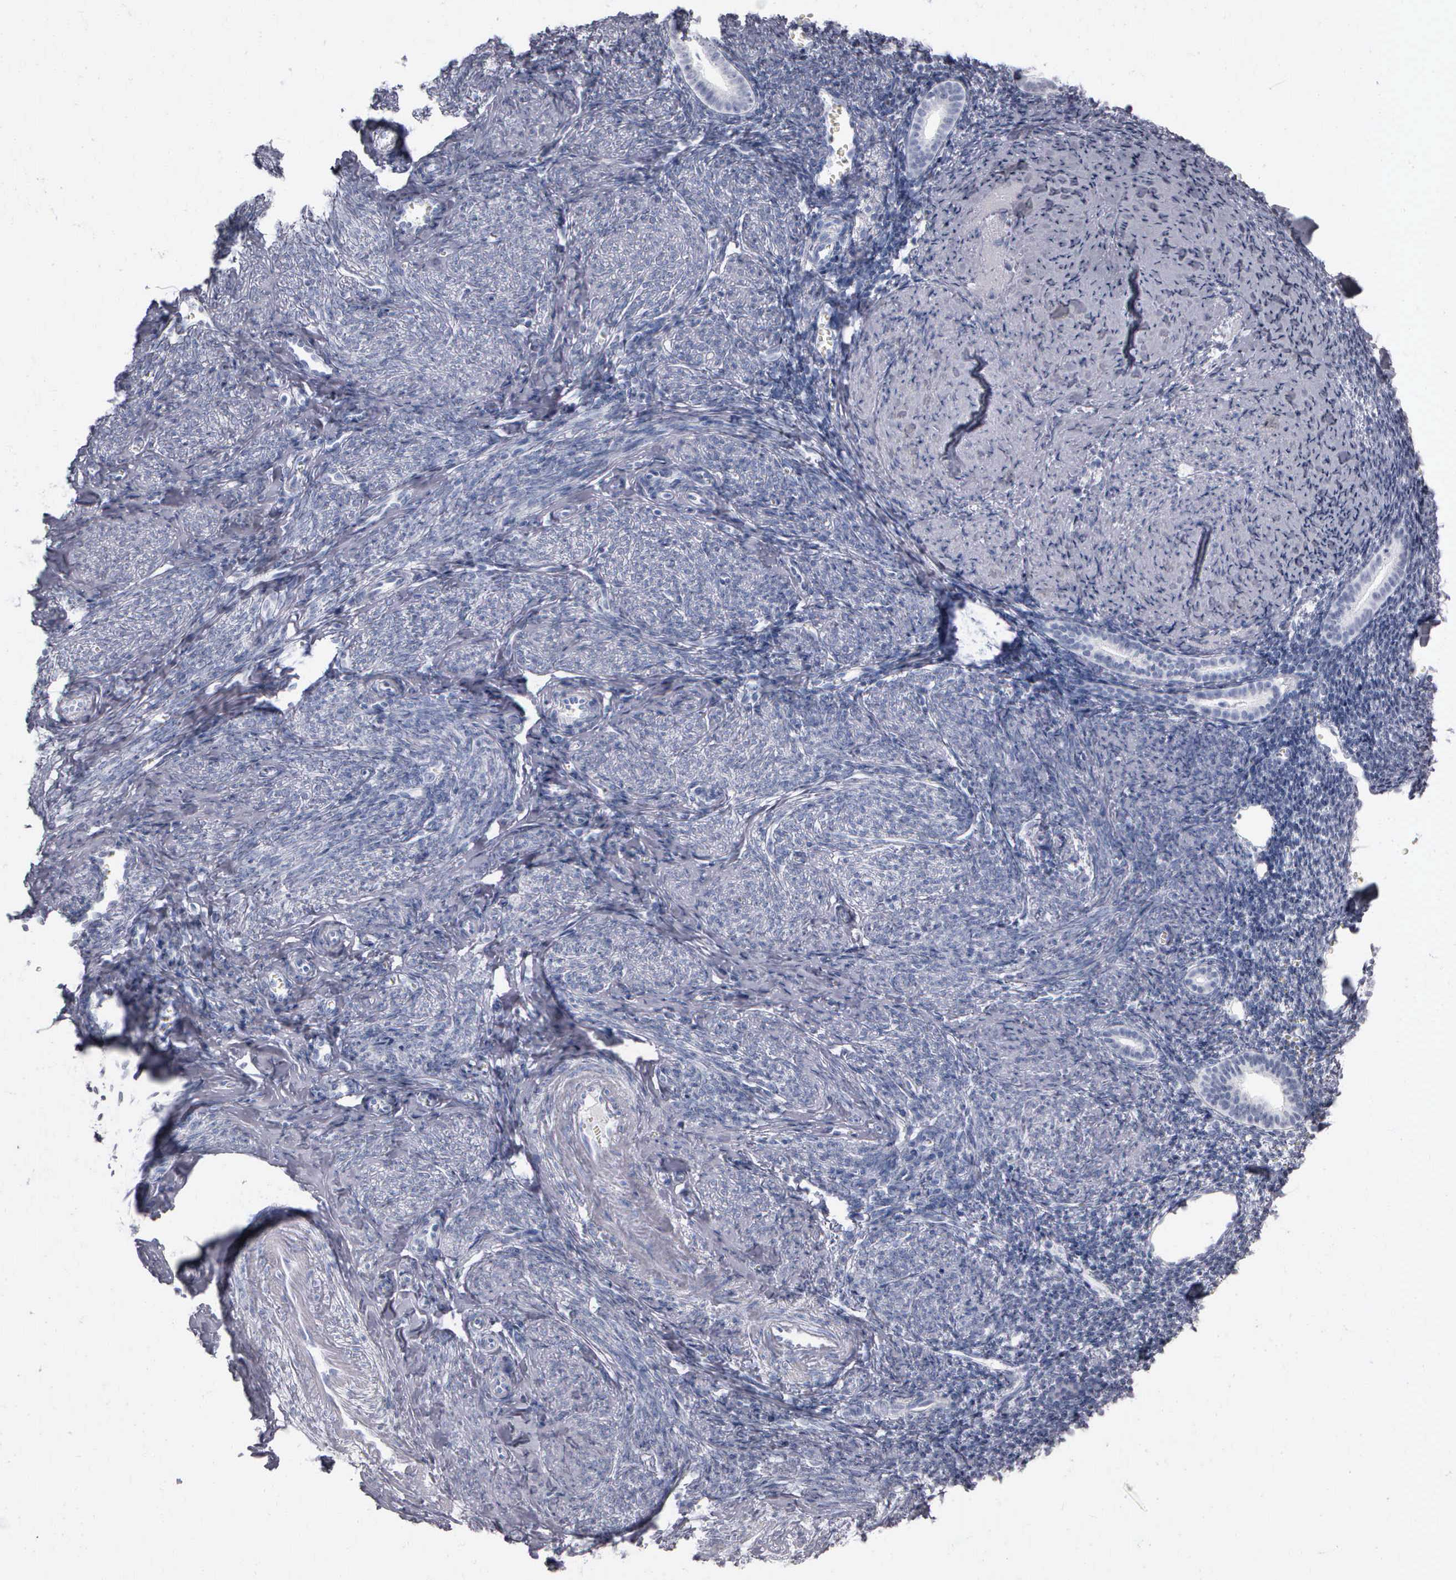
{"staining": {"intensity": "negative", "quantity": "none", "location": "none"}, "tissue": "endometrium", "cell_type": "Cells in endometrial stroma", "image_type": "normal", "snomed": [{"axis": "morphology", "description": "Normal tissue, NOS"}, {"axis": "morphology", "description": "Neoplasm, benign, NOS"}, {"axis": "topography", "description": "Uterus"}], "caption": "A photomicrograph of human endometrium is negative for staining in cells in endometrial stroma.", "gene": "NKX2", "patient": {"sex": "female", "age": 55}}